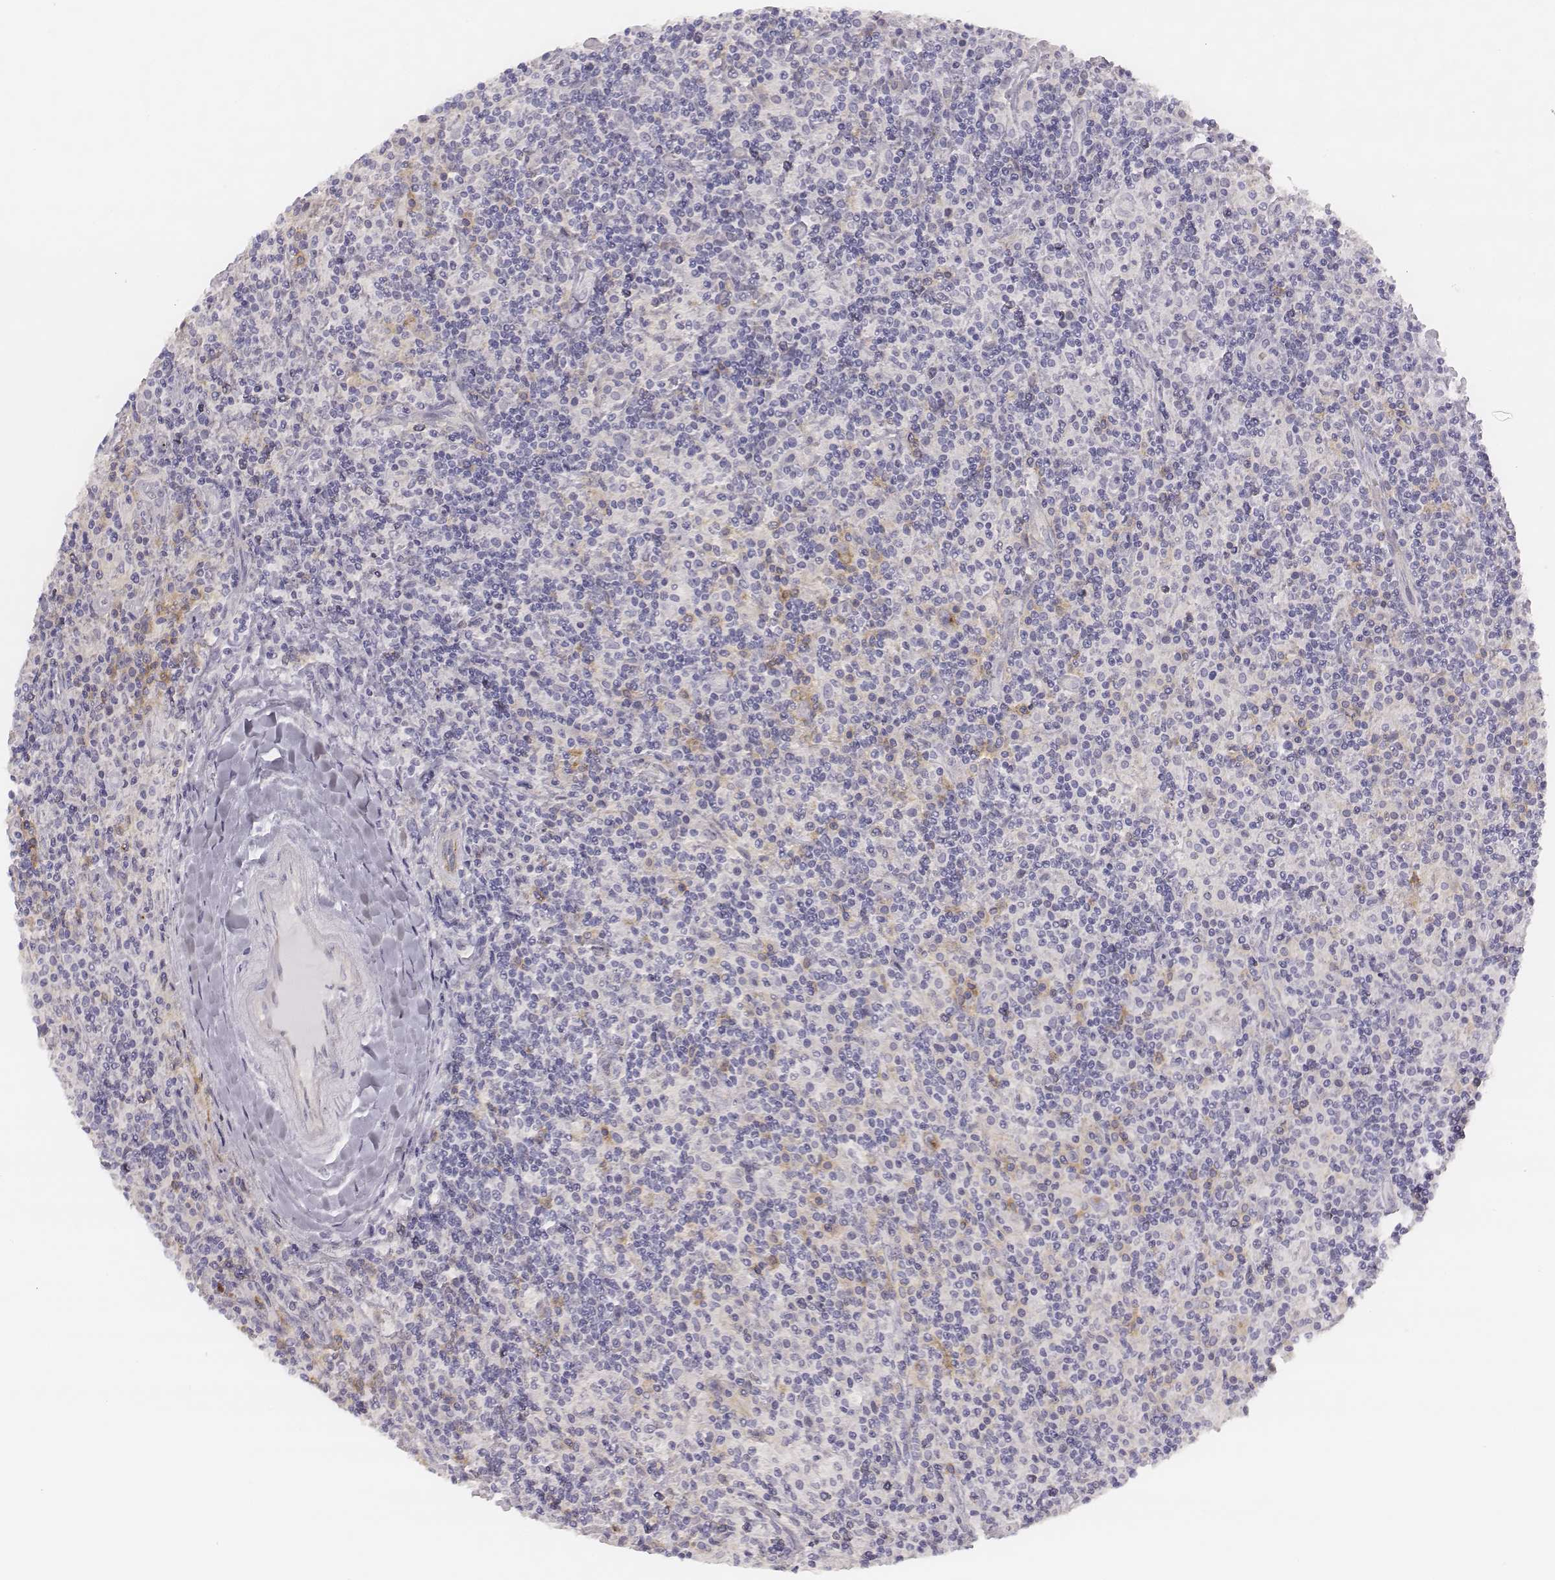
{"staining": {"intensity": "negative", "quantity": "none", "location": "none"}, "tissue": "lymphoma", "cell_type": "Tumor cells", "image_type": "cancer", "snomed": [{"axis": "morphology", "description": "Hodgkin's disease, NOS"}, {"axis": "topography", "description": "Lymph node"}], "caption": "A micrograph of human Hodgkin's disease is negative for staining in tumor cells. (IHC, brightfield microscopy, high magnification).", "gene": "KCNJ12", "patient": {"sex": "male", "age": 70}}